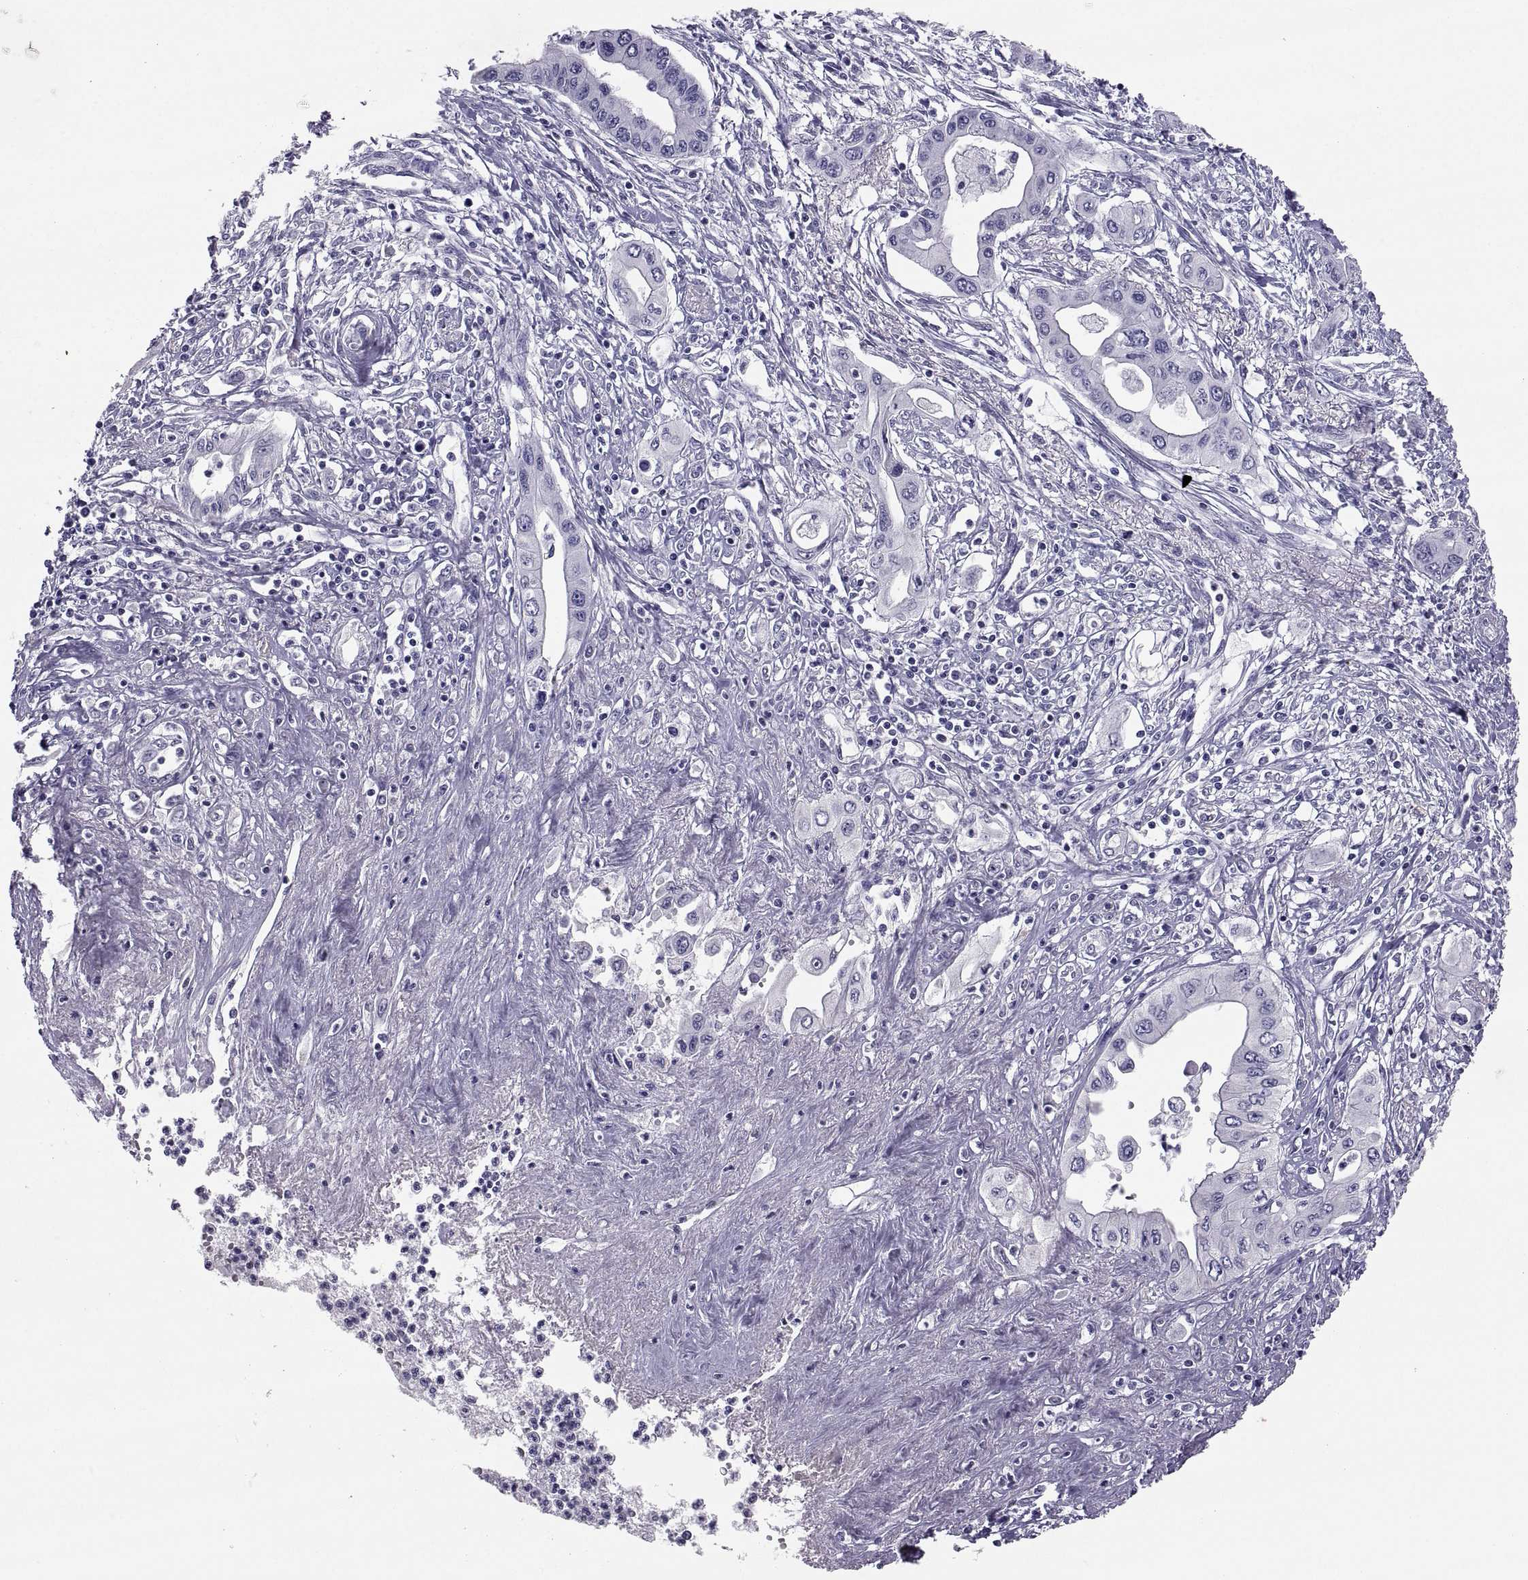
{"staining": {"intensity": "negative", "quantity": "none", "location": "none"}, "tissue": "pancreatic cancer", "cell_type": "Tumor cells", "image_type": "cancer", "snomed": [{"axis": "morphology", "description": "Adenocarcinoma, NOS"}, {"axis": "topography", "description": "Pancreas"}], "caption": "Pancreatic cancer (adenocarcinoma) stained for a protein using IHC demonstrates no positivity tumor cells.", "gene": "IGSF1", "patient": {"sex": "female", "age": 62}}